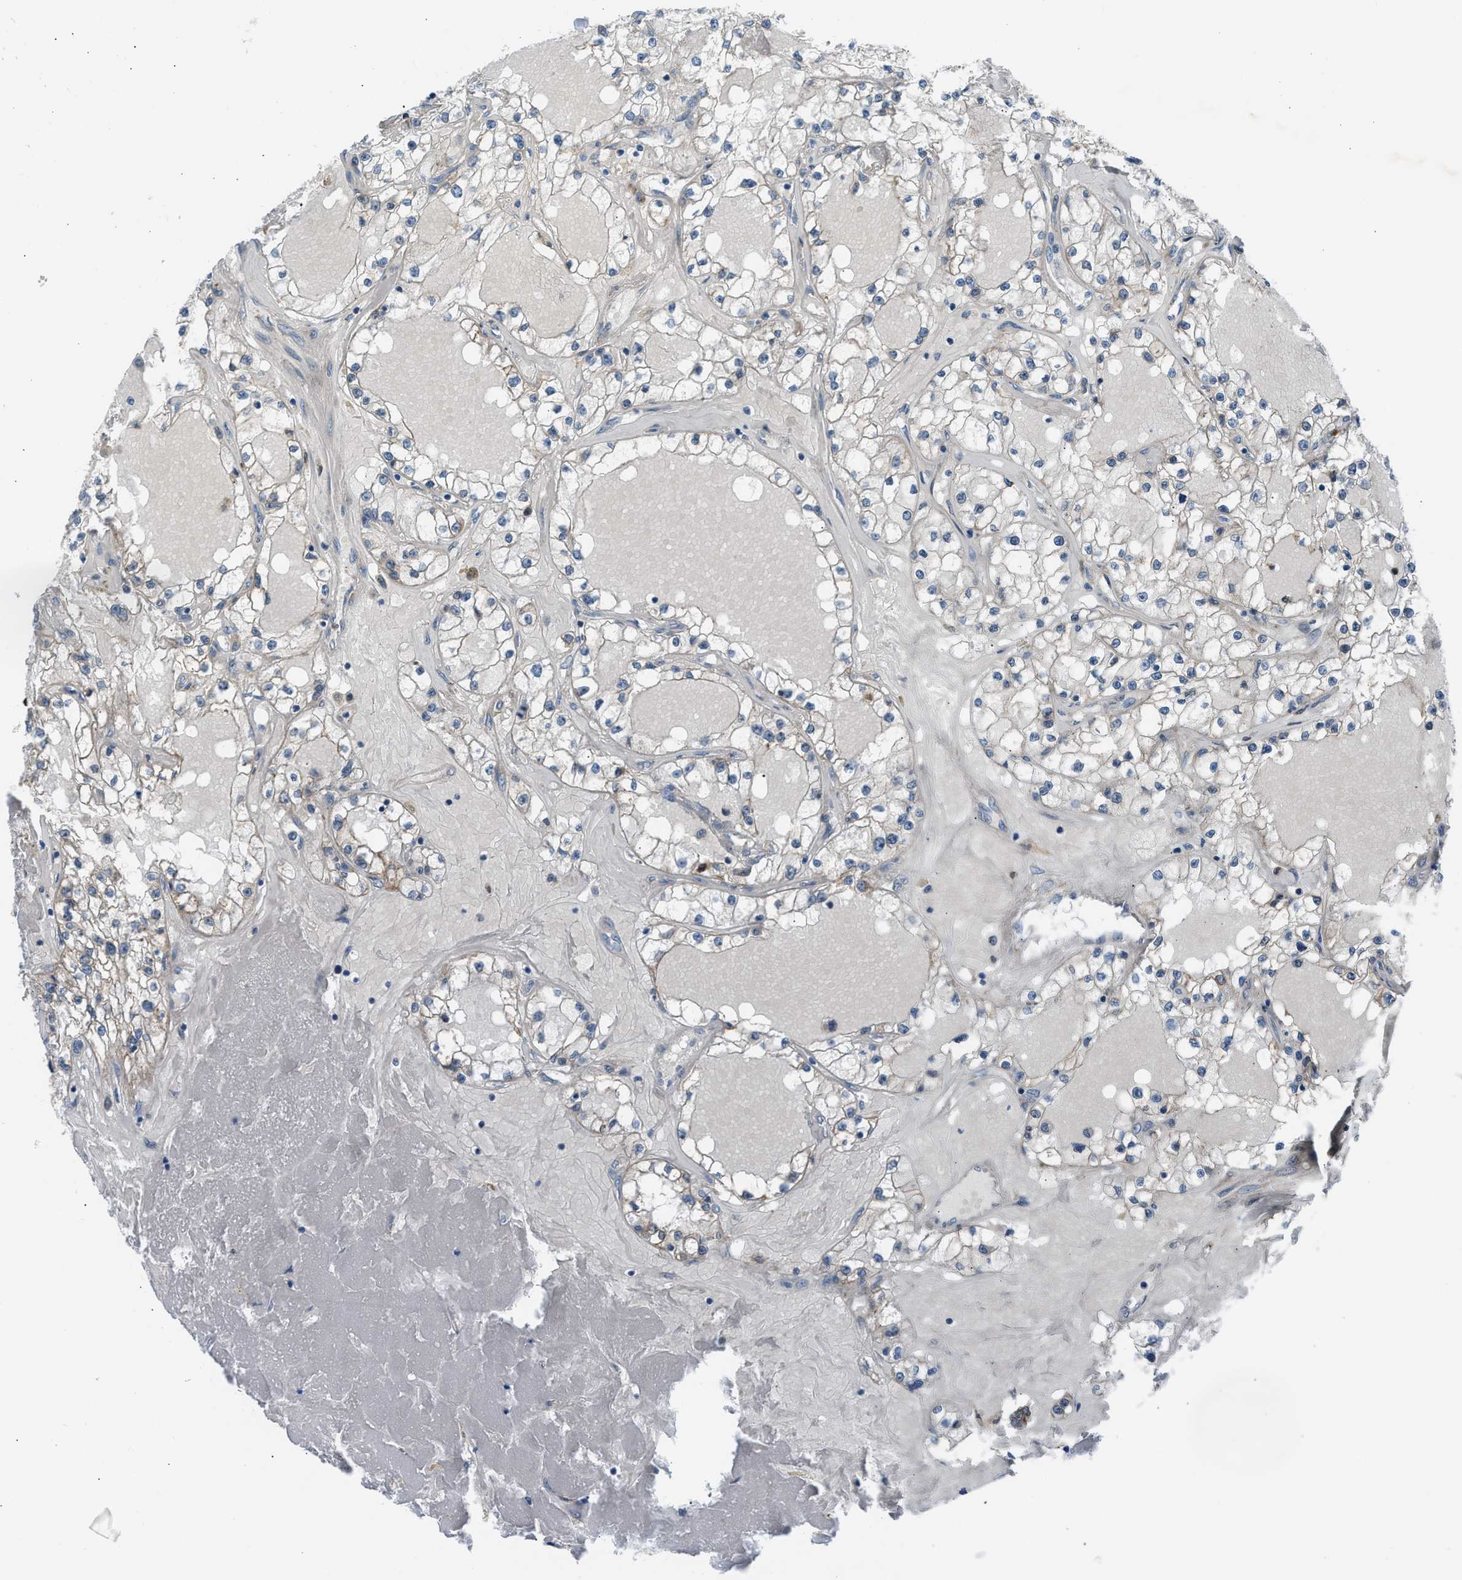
{"staining": {"intensity": "negative", "quantity": "none", "location": "none"}, "tissue": "renal cancer", "cell_type": "Tumor cells", "image_type": "cancer", "snomed": [{"axis": "morphology", "description": "Adenocarcinoma, NOS"}, {"axis": "topography", "description": "Kidney"}], "caption": "High power microscopy histopathology image of an IHC photomicrograph of renal cancer (adenocarcinoma), revealing no significant positivity in tumor cells. Brightfield microscopy of IHC stained with DAB (brown) and hematoxylin (blue), captured at high magnification.", "gene": "EDARADD", "patient": {"sex": "male", "age": 56}}